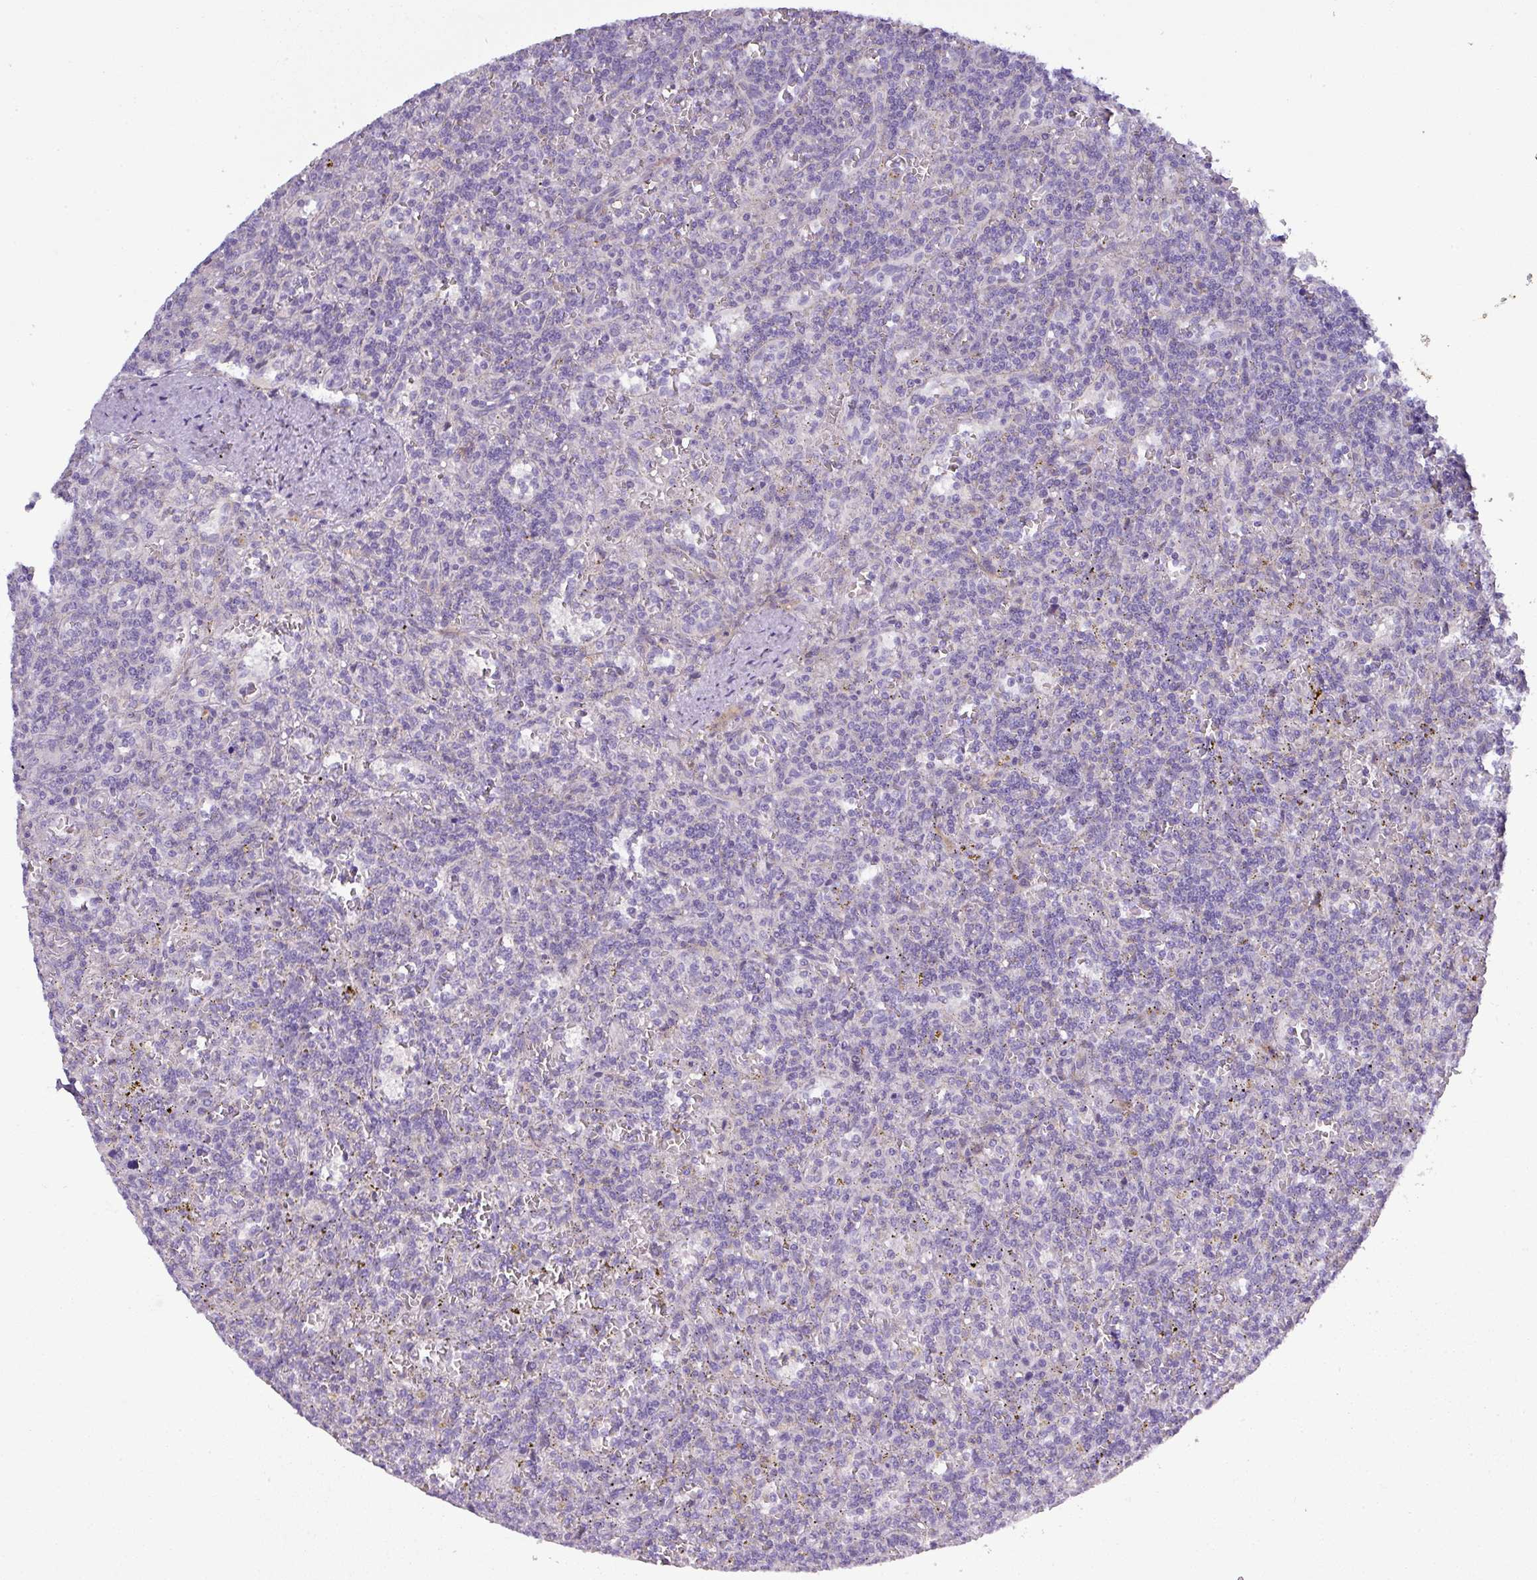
{"staining": {"intensity": "negative", "quantity": "none", "location": "none"}, "tissue": "lymphoma", "cell_type": "Tumor cells", "image_type": "cancer", "snomed": [{"axis": "morphology", "description": "Malignant lymphoma, non-Hodgkin's type, Low grade"}, {"axis": "topography", "description": "Spleen"}], "caption": "Immunohistochemistry (IHC) of malignant lymphoma, non-Hodgkin's type (low-grade) shows no expression in tumor cells. Nuclei are stained in blue.", "gene": "ATP6V1F", "patient": {"sex": "male", "age": 73}}